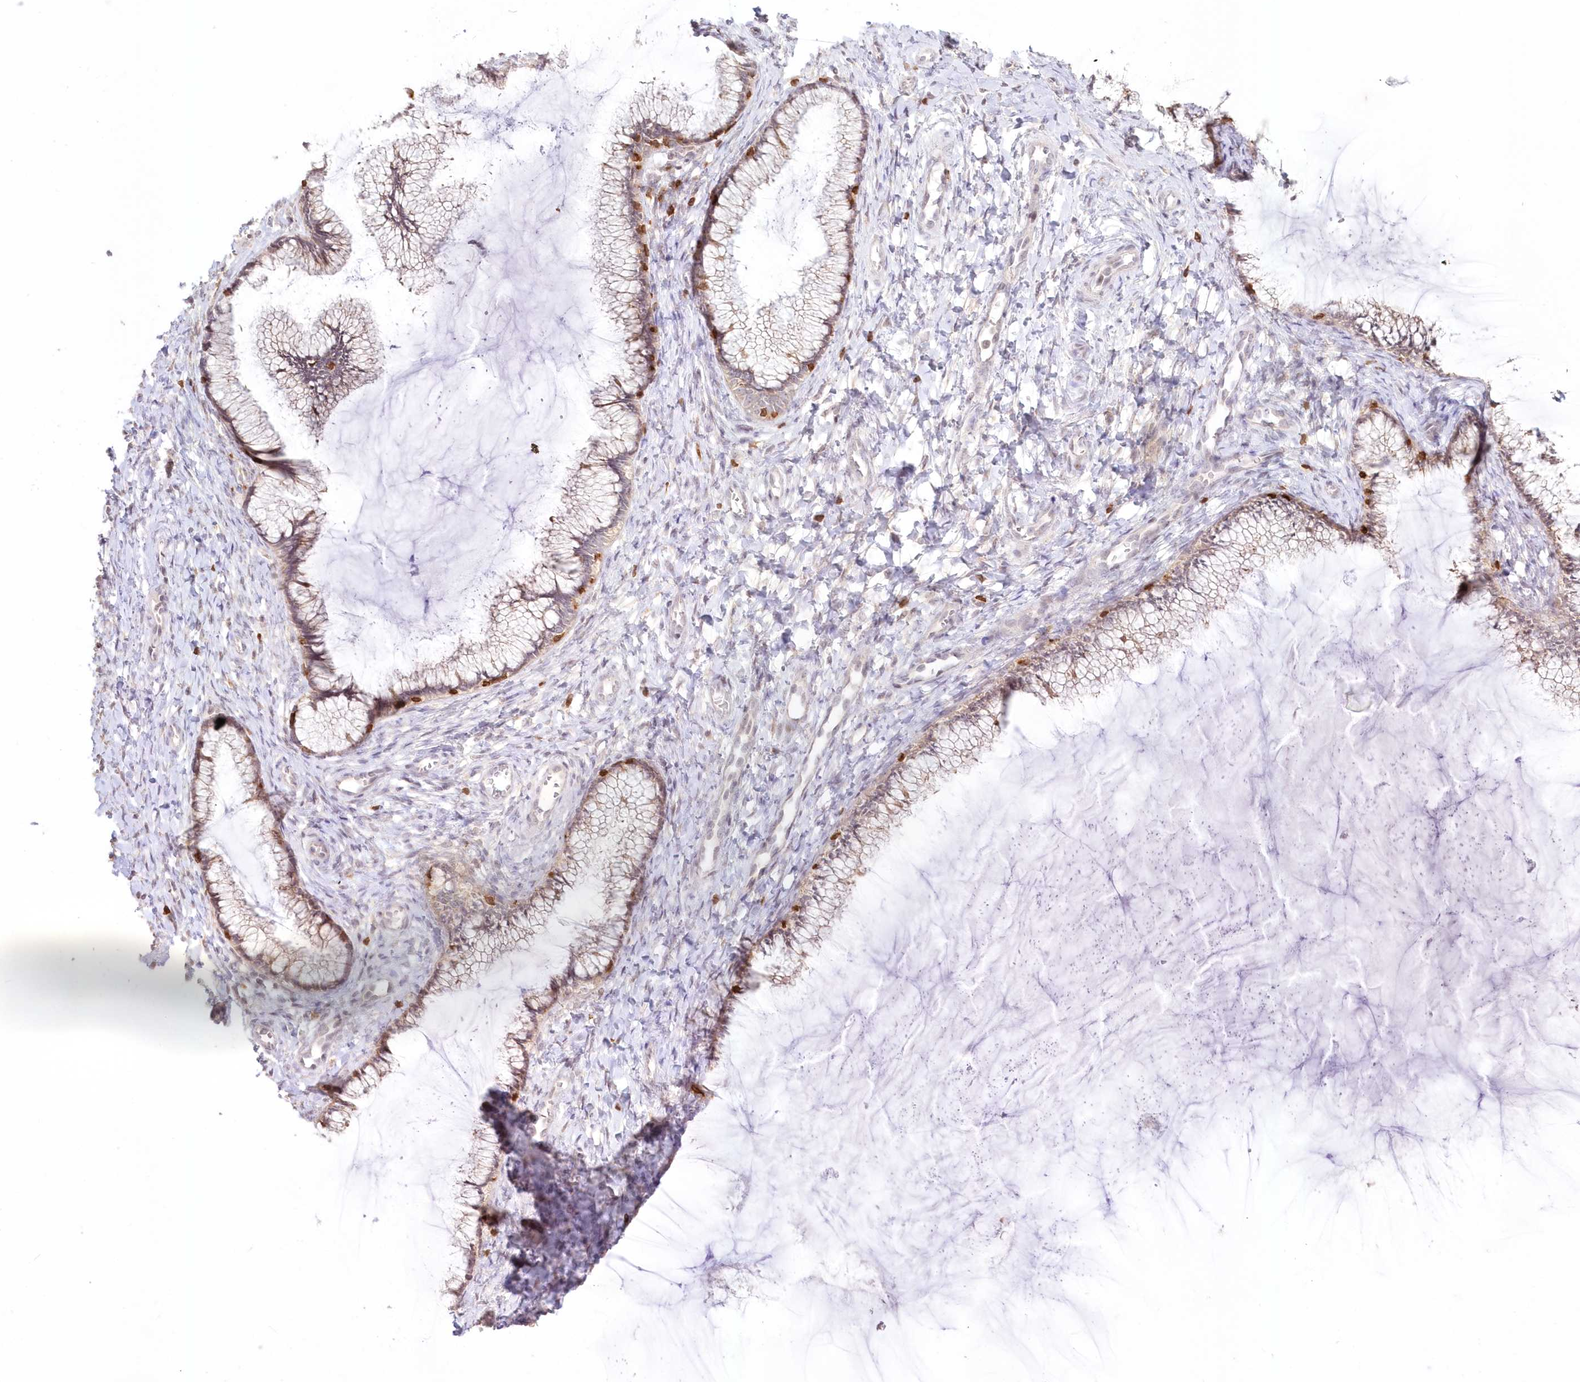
{"staining": {"intensity": "negative", "quantity": "none", "location": "none"}, "tissue": "cervix", "cell_type": "Glandular cells", "image_type": "normal", "snomed": [{"axis": "morphology", "description": "Normal tissue, NOS"}, {"axis": "morphology", "description": "Adenocarcinoma, NOS"}, {"axis": "topography", "description": "Cervix"}], "caption": "This is an immunohistochemistry image of unremarkable human cervix. There is no positivity in glandular cells.", "gene": "MTMR3", "patient": {"sex": "female", "age": 29}}